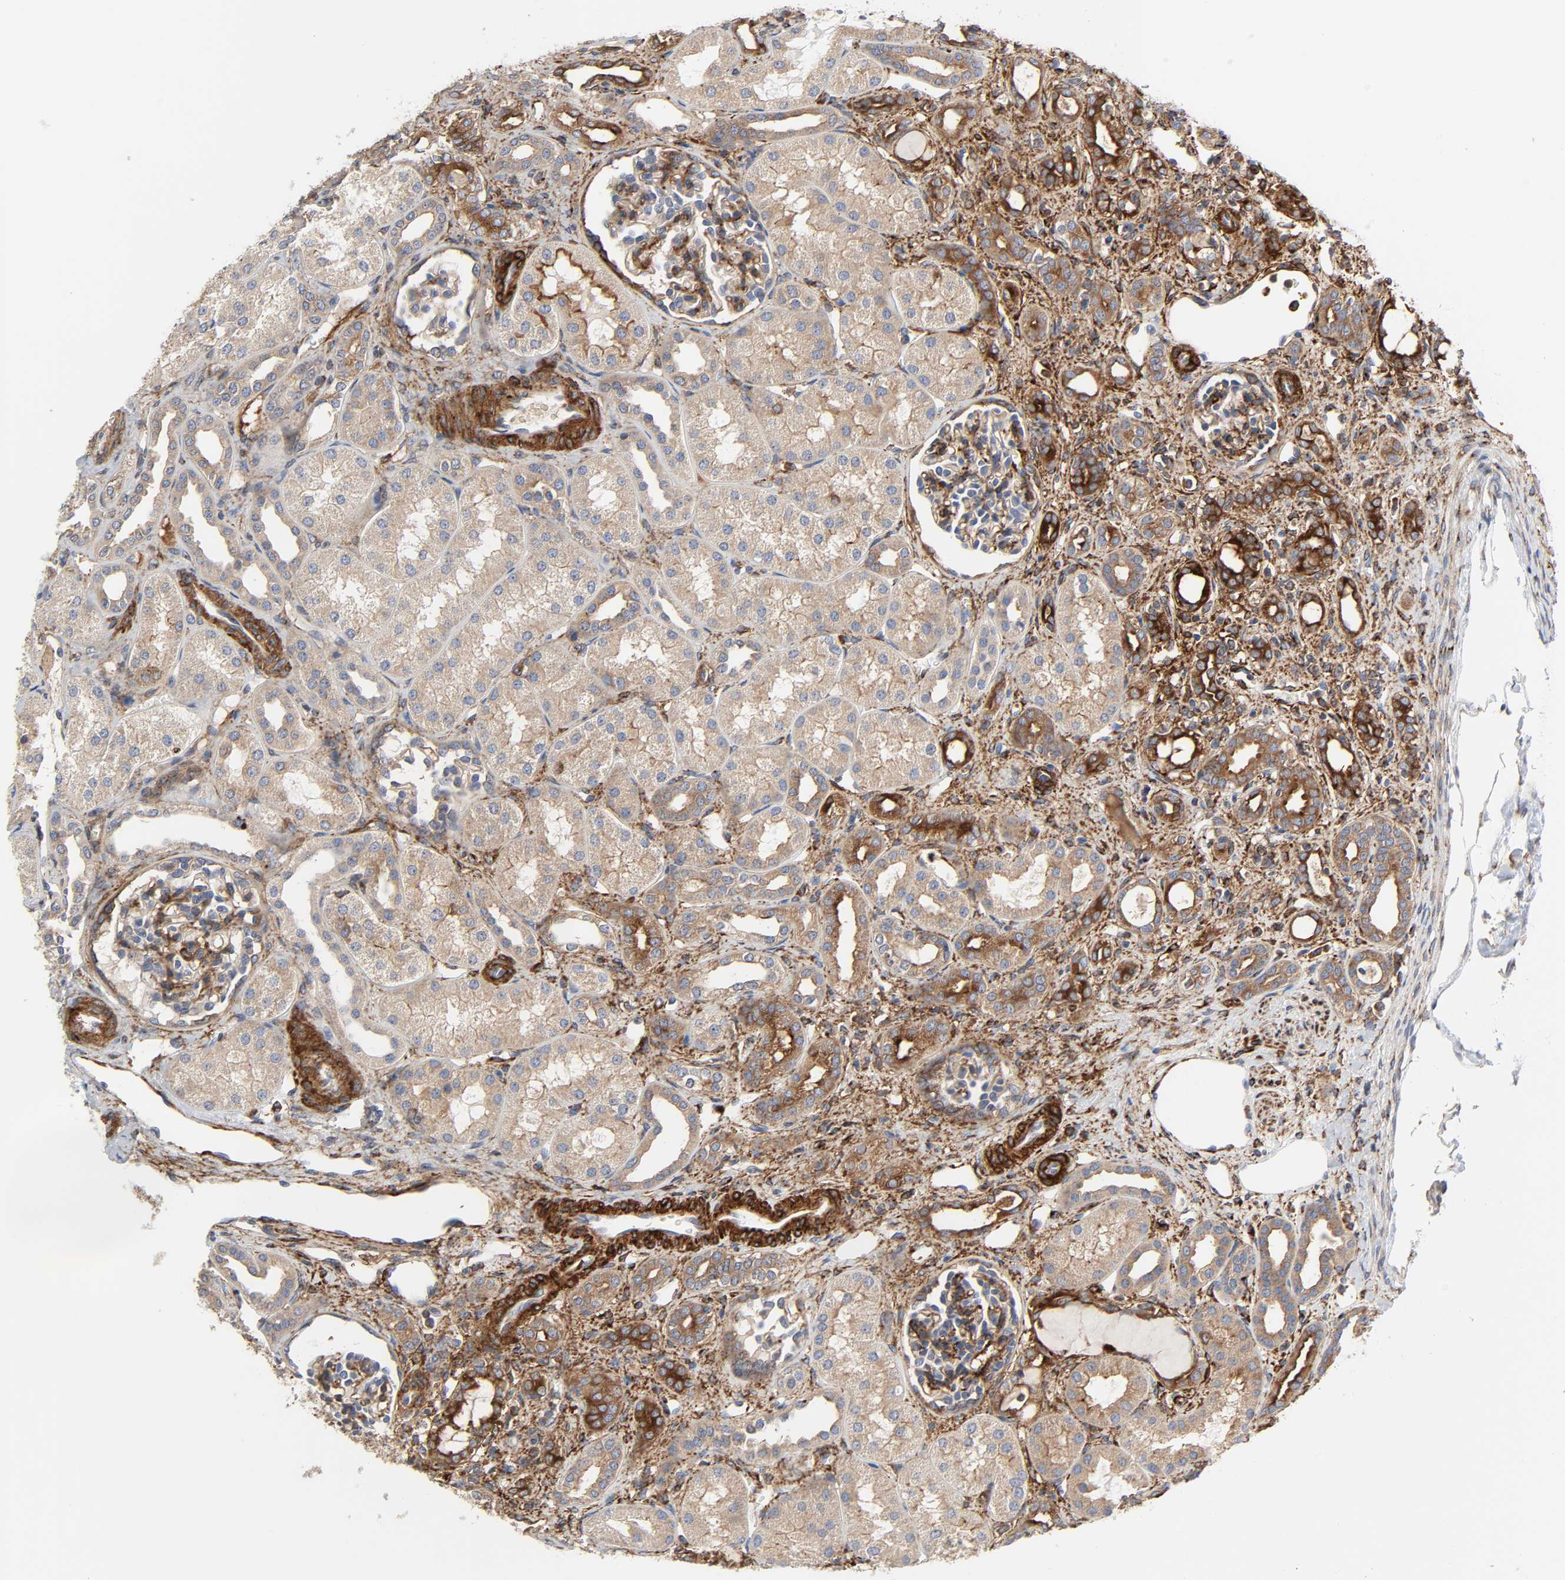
{"staining": {"intensity": "strong", "quantity": ">75%", "location": "cytoplasmic/membranous"}, "tissue": "kidney", "cell_type": "Cells in glomeruli", "image_type": "normal", "snomed": [{"axis": "morphology", "description": "Normal tissue, NOS"}, {"axis": "topography", "description": "Kidney"}], "caption": "Cells in glomeruli show high levels of strong cytoplasmic/membranous positivity in about >75% of cells in benign human kidney. The staining is performed using DAB (3,3'-diaminobenzidine) brown chromogen to label protein expression. The nuclei are counter-stained blue using hematoxylin.", "gene": "ARHGAP1", "patient": {"sex": "male", "age": 7}}